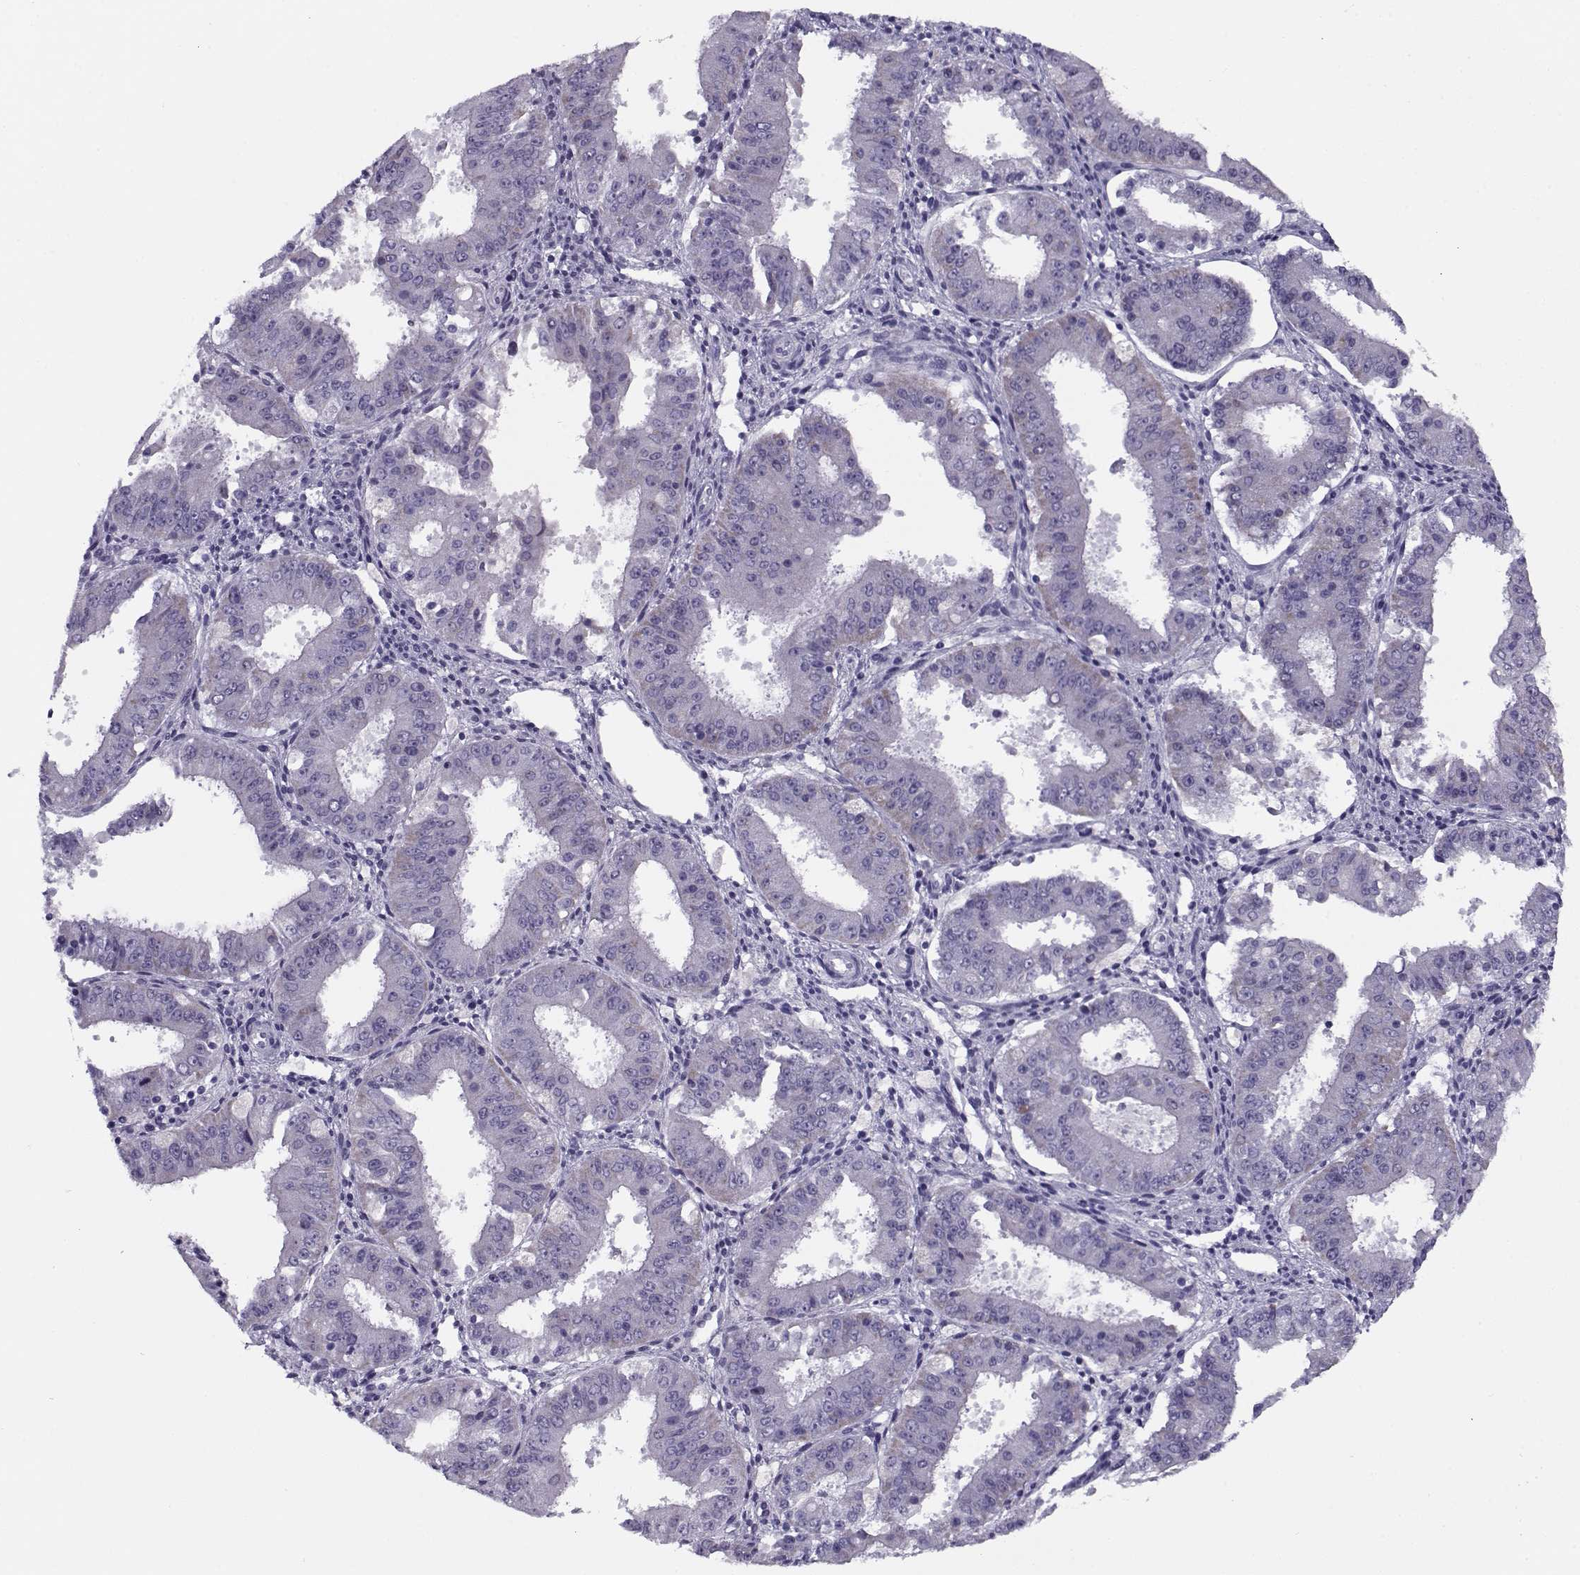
{"staining": {"intensity": "negative", "quantity": "none", "location": "none"}, "tissue": "ovarian cancer", "cell_type": "Tumor cells", "image_type": "cancer", "snomed": [{"axis": "morphology", "description": "Carcinoma, endometroid"}, {"axis": "topography", "description": "Ovary"}], "caption": "Tumor cells are negative for brown protein staining in ovarian cancer.", "gene": "PP2D1", "patient": {"sex": "female", "age": 42}}